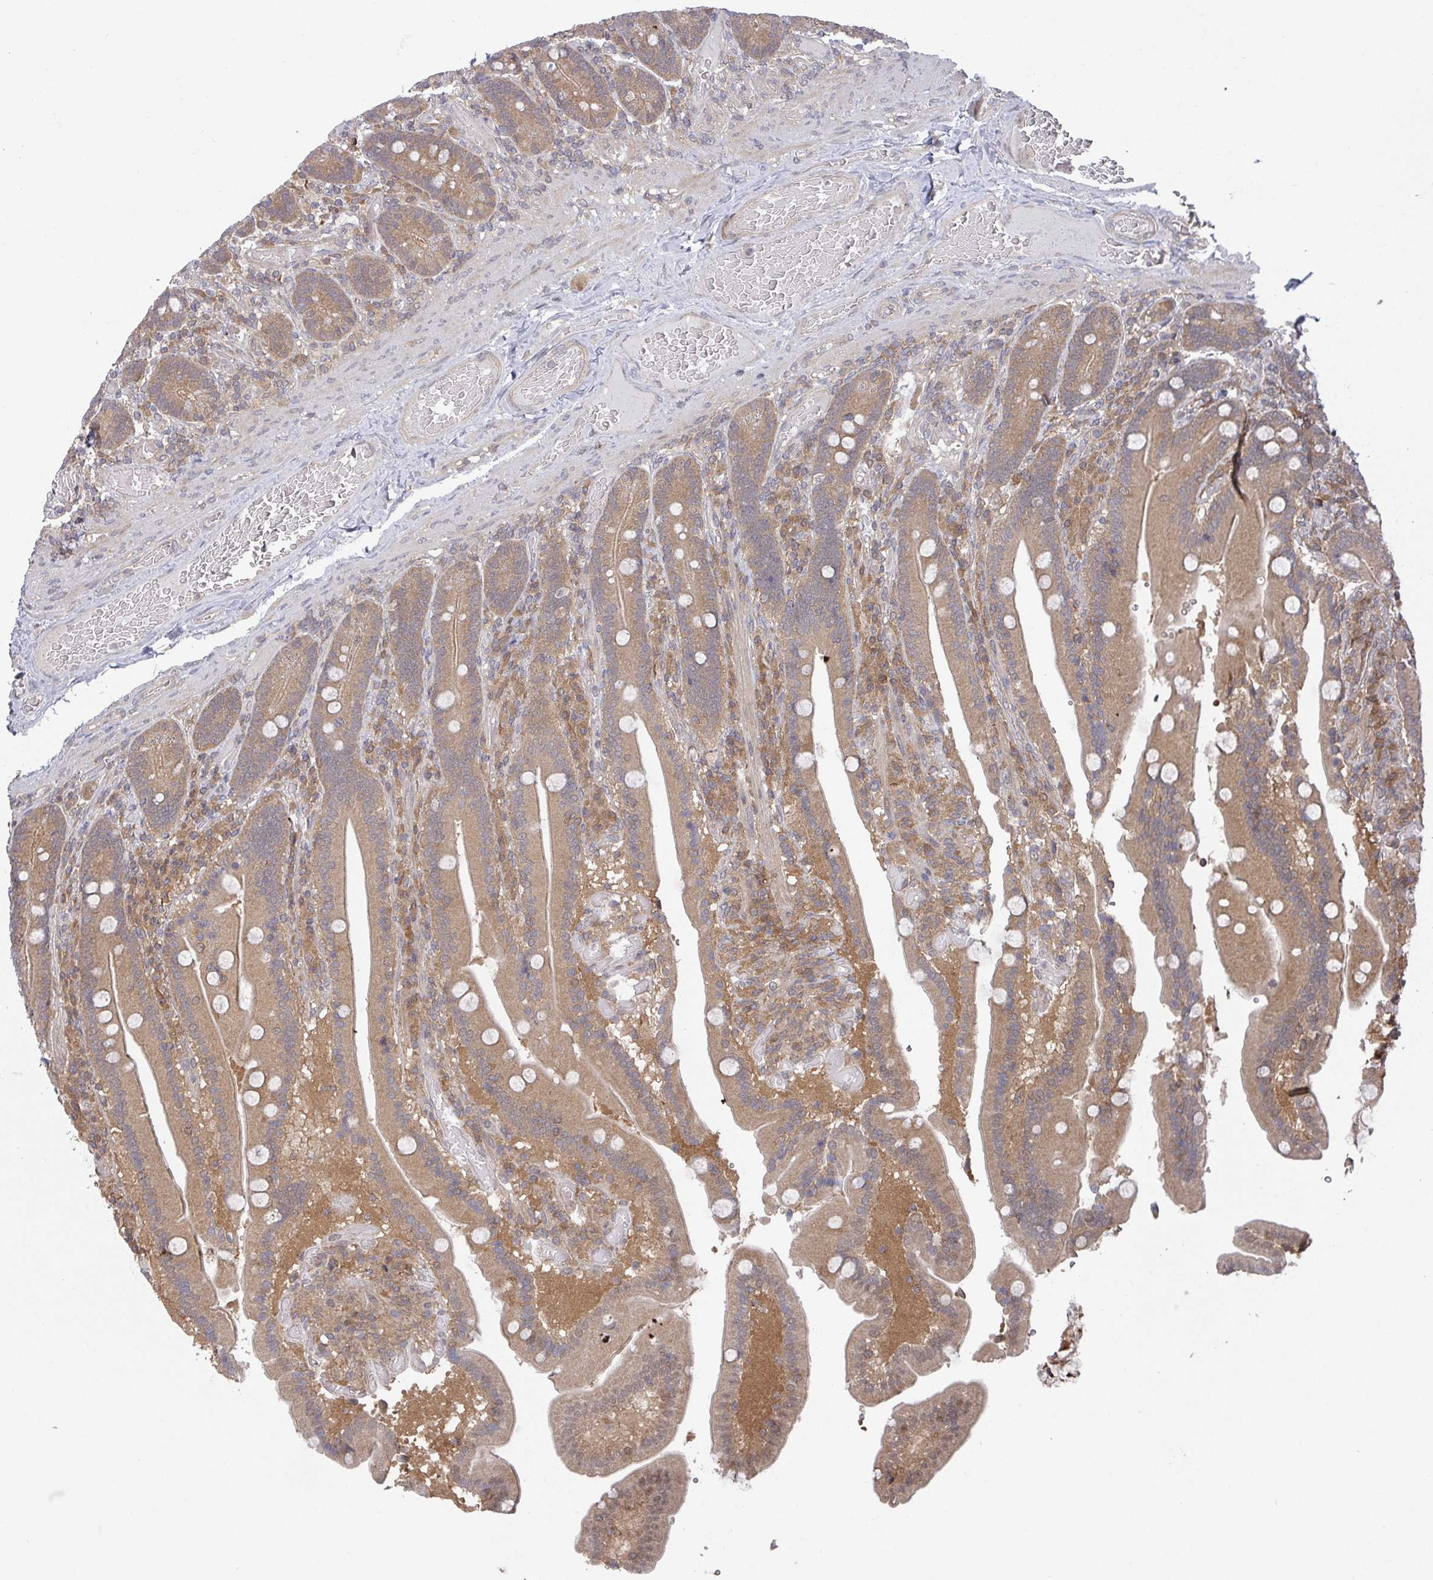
{"staining": {"intensity": "moderate", "quantity": ">75%", "location": "cytoplasmic/membranous,nuclear"}, "tissue": "duodenum", "cell_type": "Glandular cells", "image_type": "normal", "snomed": [{"axis": "morphology", "description": "Normal tissue, NOS"}, {"axis": "topography", "description": "Duodenum"}], "caption": "High-power microscopy captured an IHC micrograph of unremarkable duodenum, revealing moderate cytoplasmic/membranous,nuclear positivity in about >75% of glandular cells.", "gene": "GOLGA7B", "patient": {"sex": "female", "age": 62}}